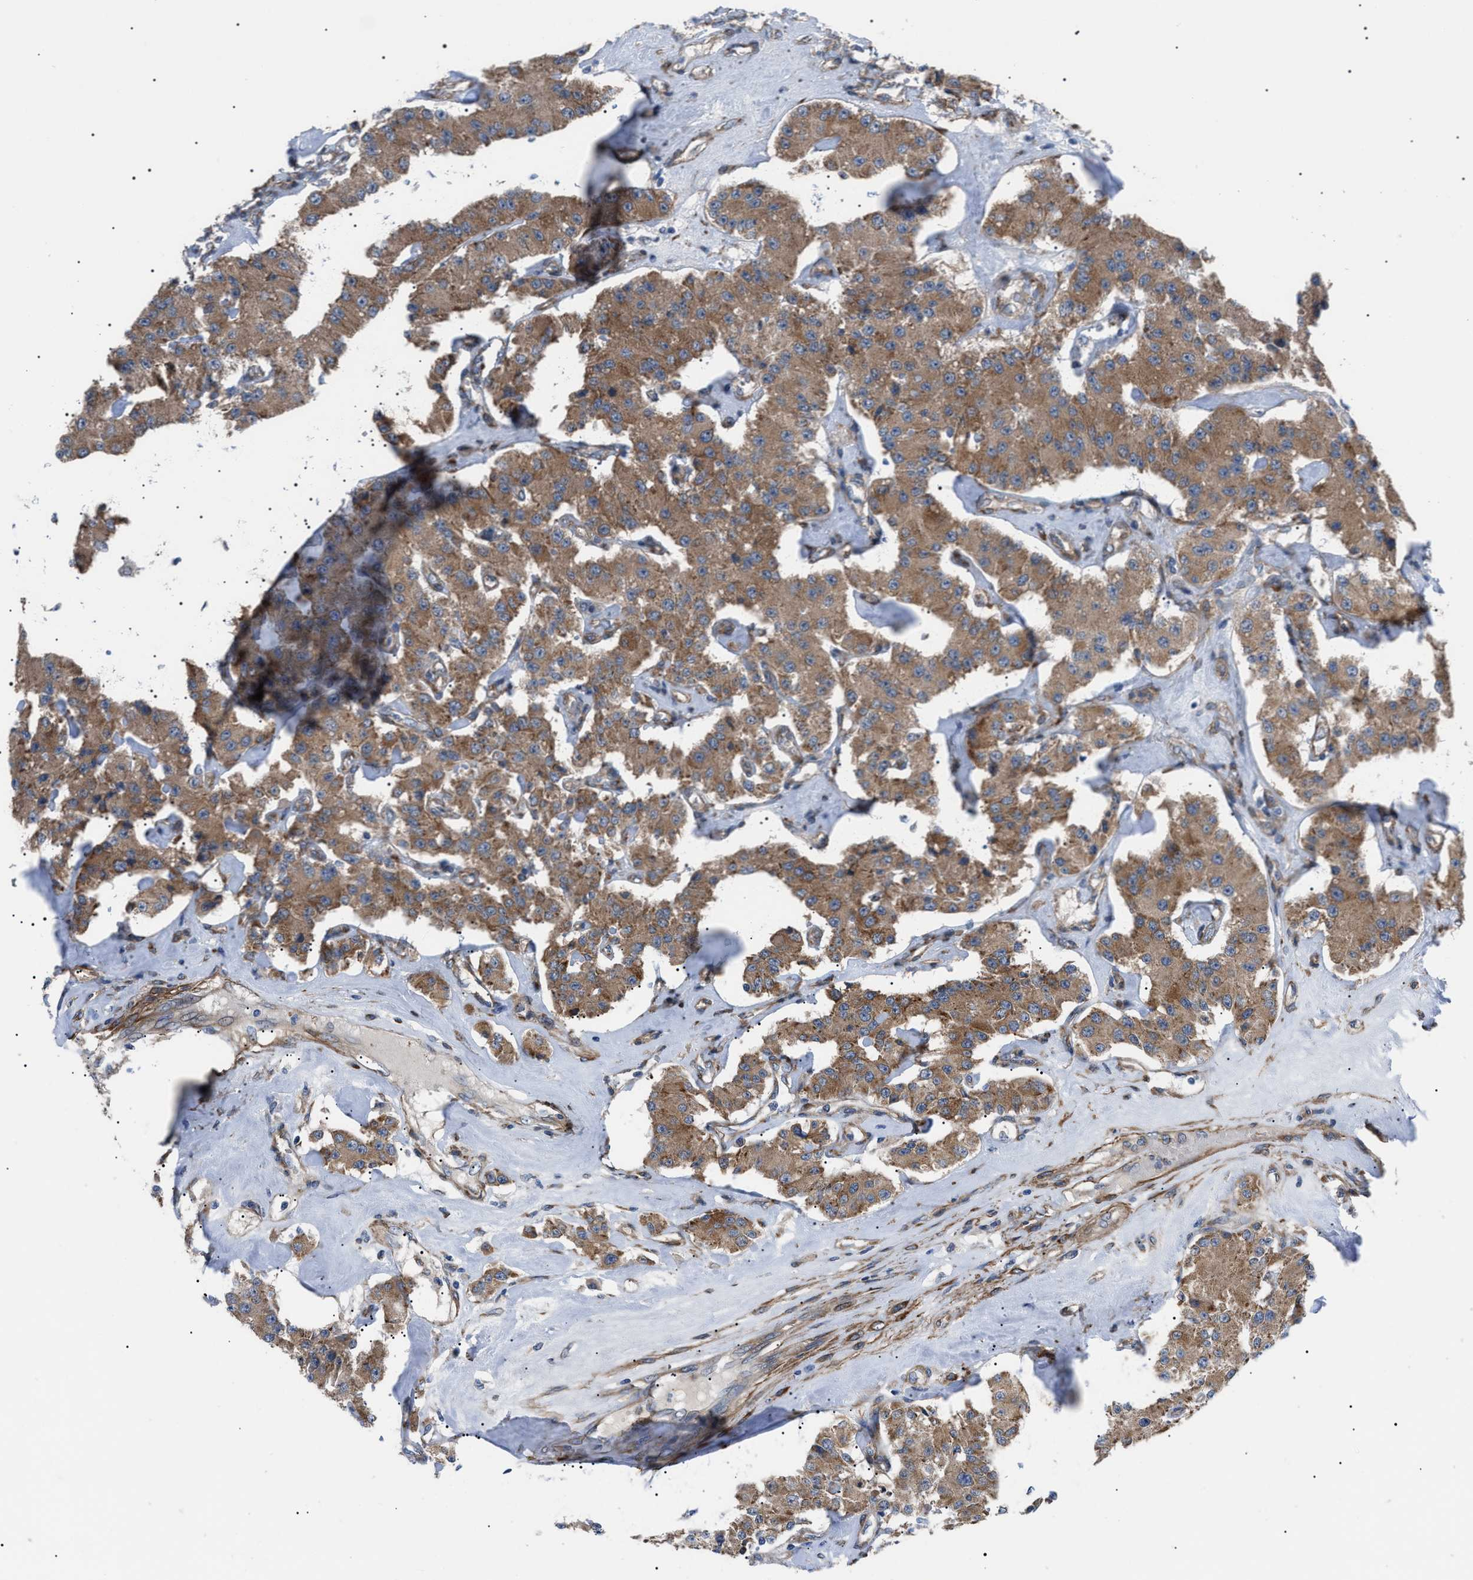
{"staining": {"intensity": "moderate", "quantity": ">75%", "location": "cytoplasmic/membranous"}, "tissue": "carcinoid", "cell_type": "Tumor cells", "image_type": "cancer", "snomed": [{"axis": "morphology", "description": "Carcinoid, malignant, NOS"}, {"axis": "topography", "description": "Pancreas"}], "caption": "High-power microscopy captured an immunohistochemistry (IHC) photomicrograph of malignant carcinoid, revealing moderate cytoplasmic/membranous staining in about >75% of tumor cells. (Stains: DAB (3,3'-diaminobenzidine) in brown, nuclei in blue, Microscopy: brightfield microscopy at high magnification).", "gene": "MYO10", "patient": {"sex": "male", "age": 41}}